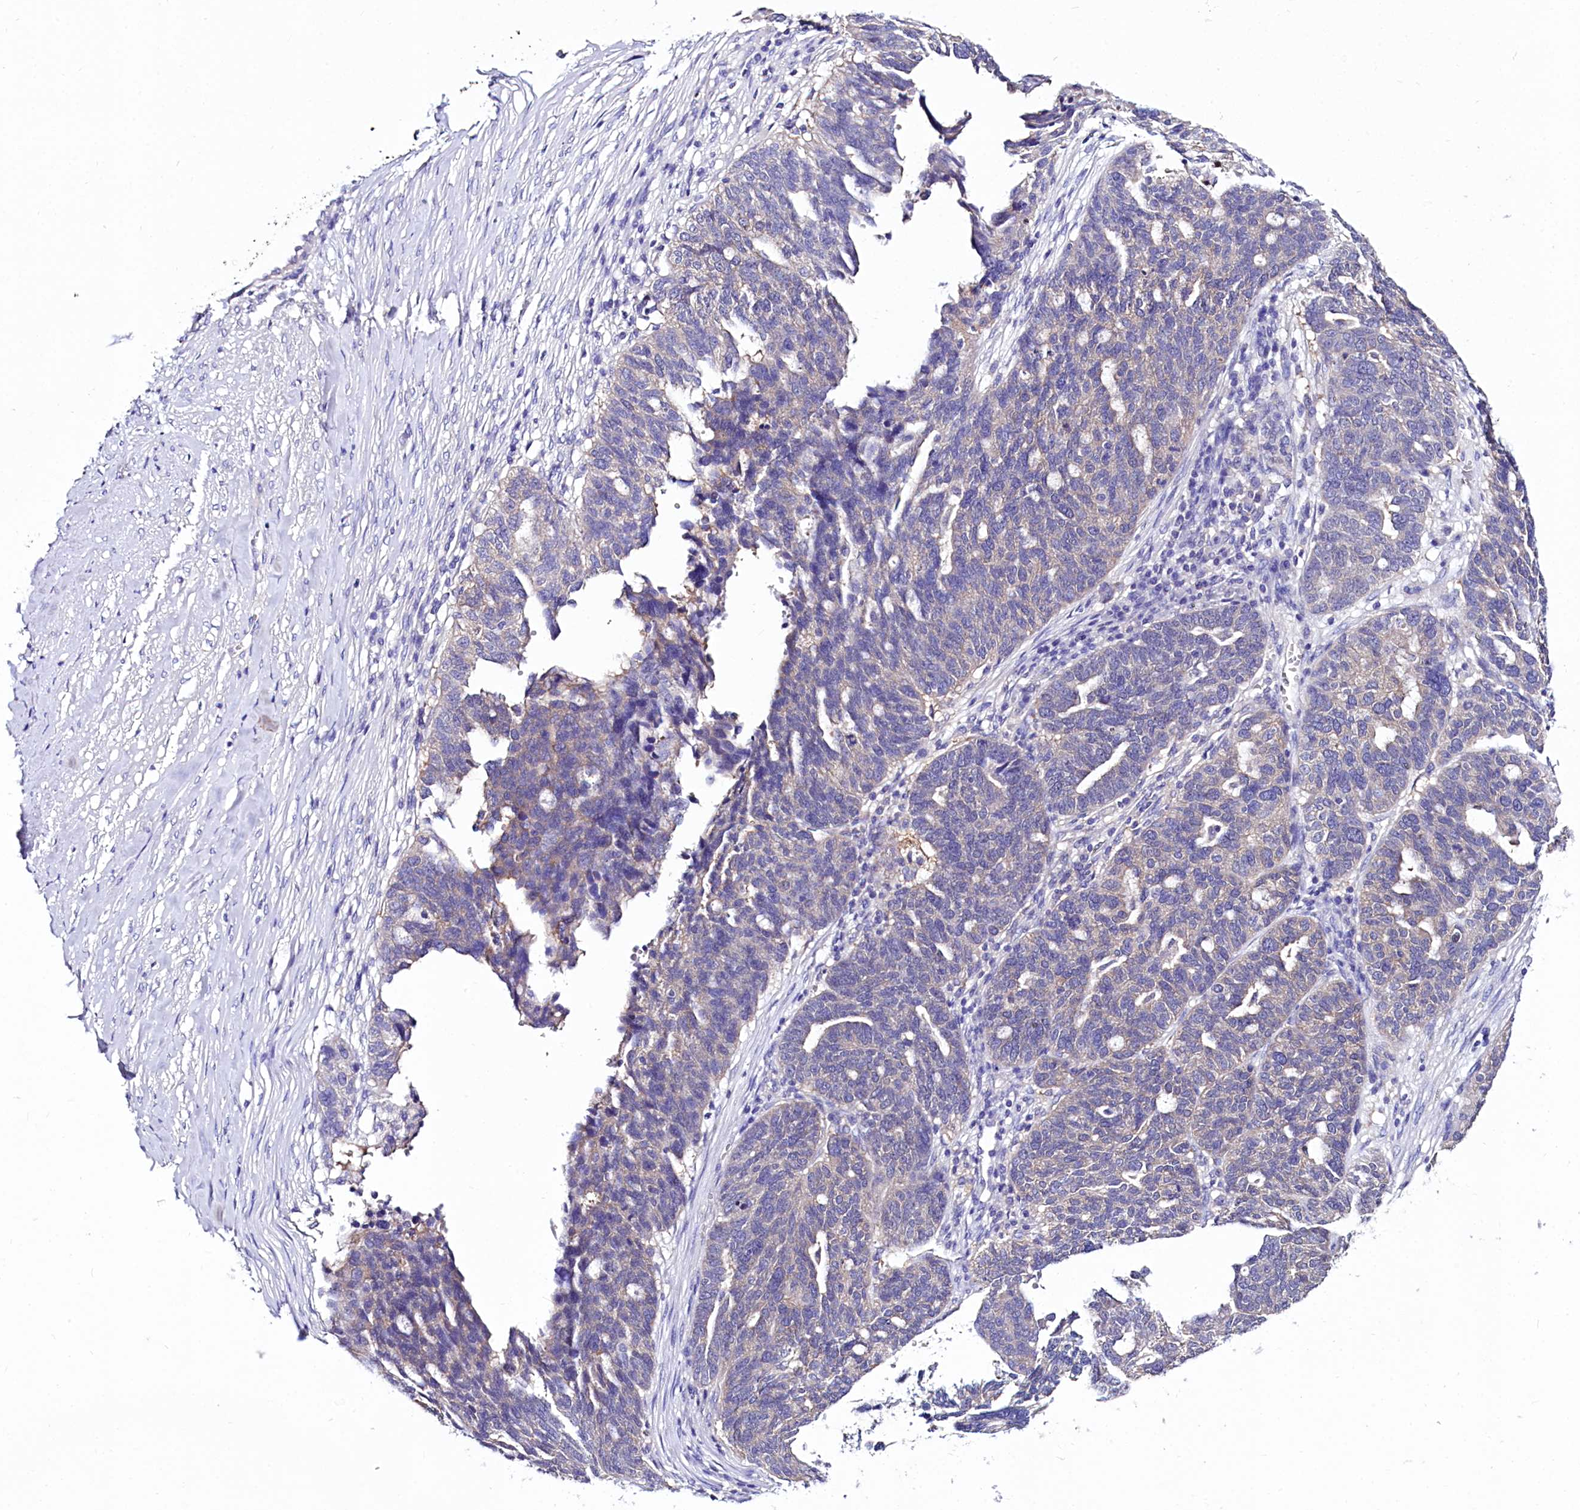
{"staining": {"intensity": "negative", "quantity": "none", "location": "none"}, "tissue": "ovarian cancer", "cell_type": "Tumor cells", "image_type": "cancer", "snomed": [{"axis": "morphology", "description": "Cystadenocarcinoma, serous, NOS"}, {"axis": "topography", "description": "Ovary"}], "caption": "This histopathology image is of ovarian cancer (serous cystadenocarcinoma) stained with immunohistochemistry (IHC) to label a protein in brown with the nuclei are counter-stained blue. There is no expression in tumor cells.", "gene": "ABHD5", "patient": {"sex": "female", "age": 59}}